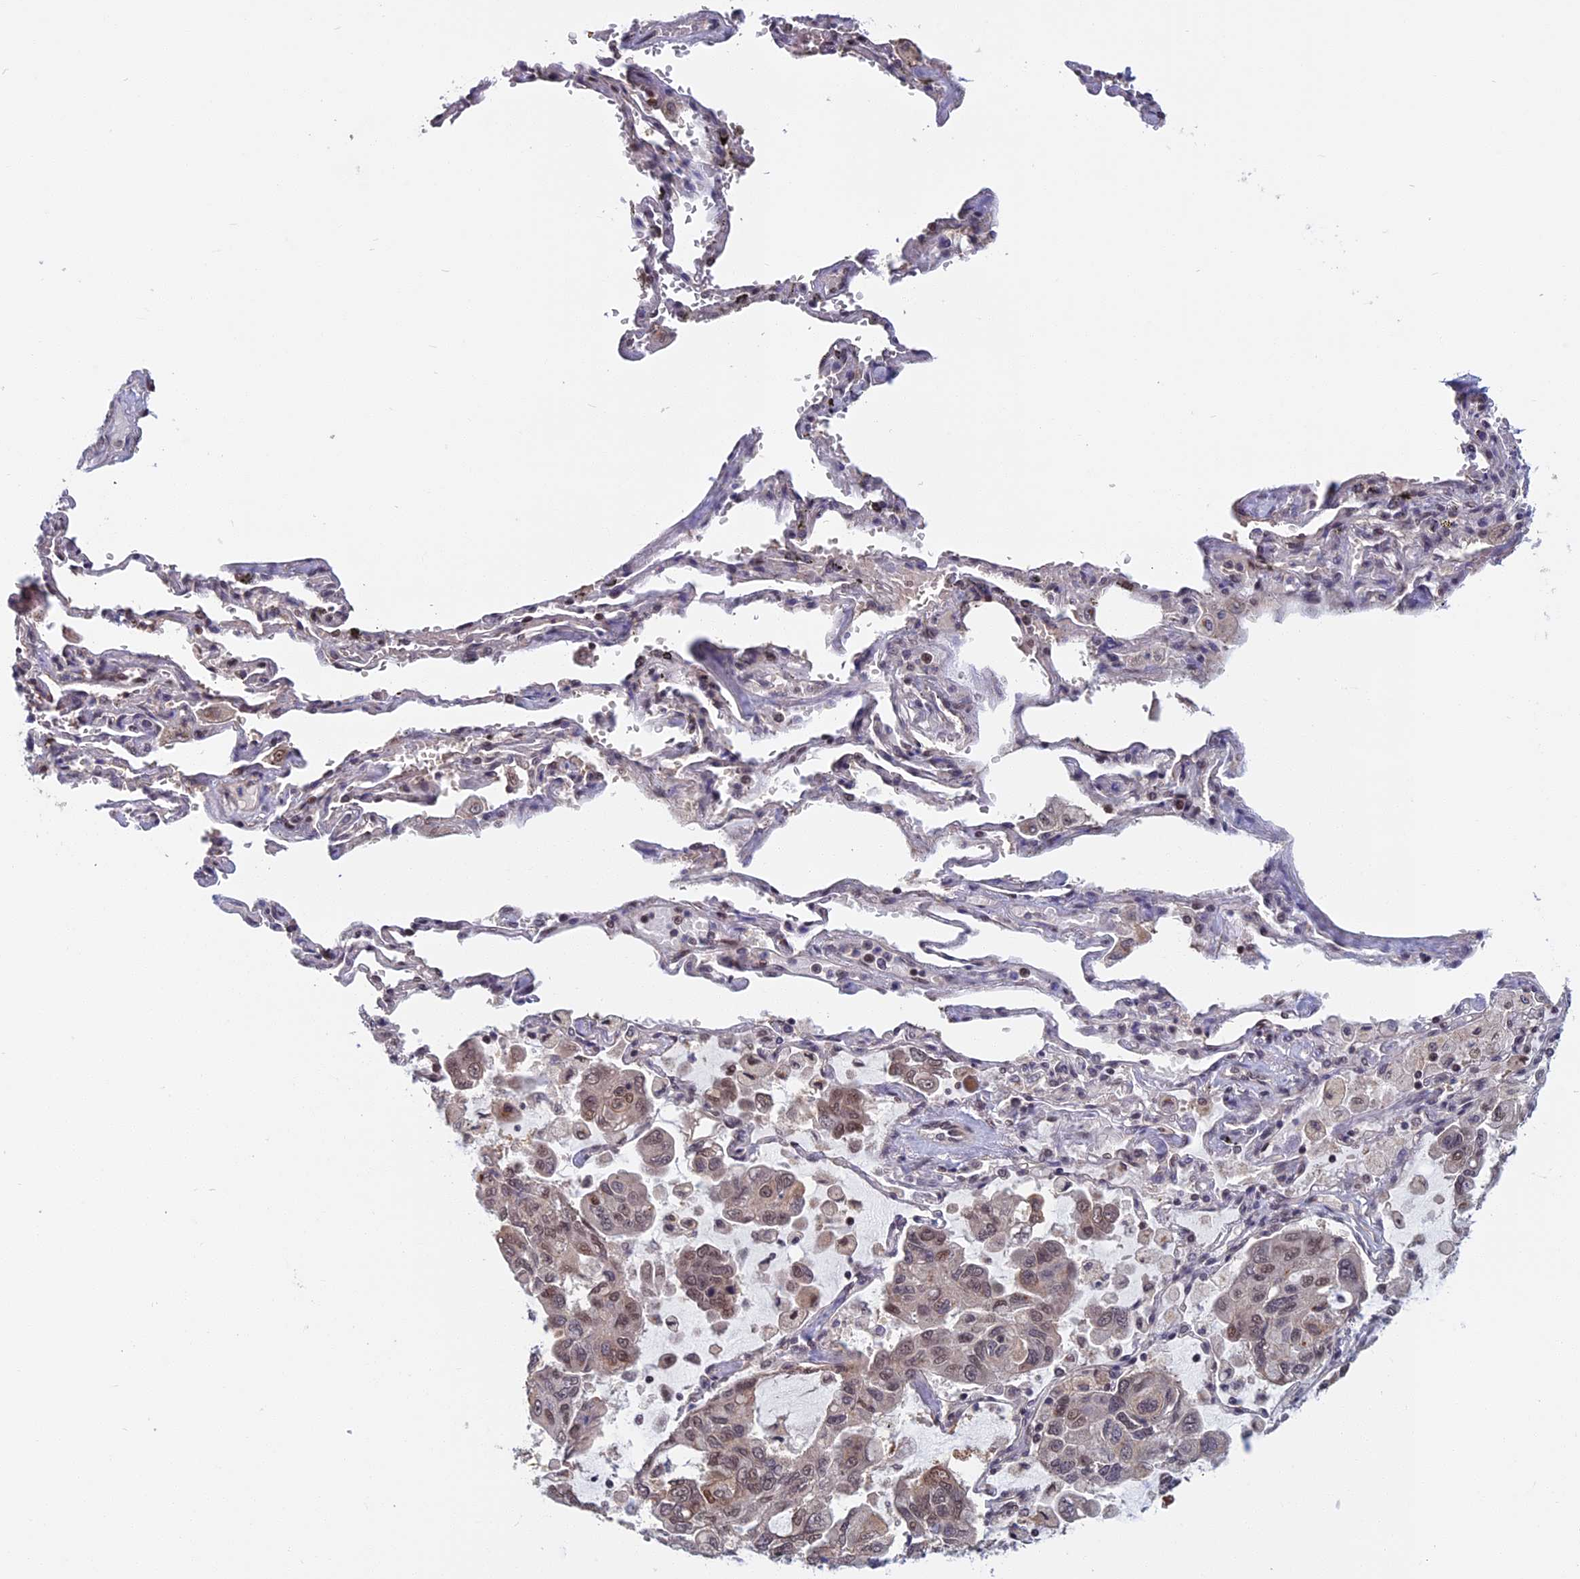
{"staining": {"intensity": "moderate", "quantity": ">75%", "location": "nuclear"}, "tissue": "lung cancer", "cell_type": "Tumor cells", "image_type": "cancer", "snomed": [{"axis": "morphology", "description": "Adenocarcinoma, NOS"}, {"axis": "topography", "description": "Lung"}], "caption": "A brown stain labels moderate nuclear positivity of a protein in human lung cancer (adenocarcinoma) tumor cells. Immunohistochemistry stains the protein of interest in brown and the nuclei are stained blue.", "gene": "CCDC113", "patient": {"sex": "male", "age": 64}}